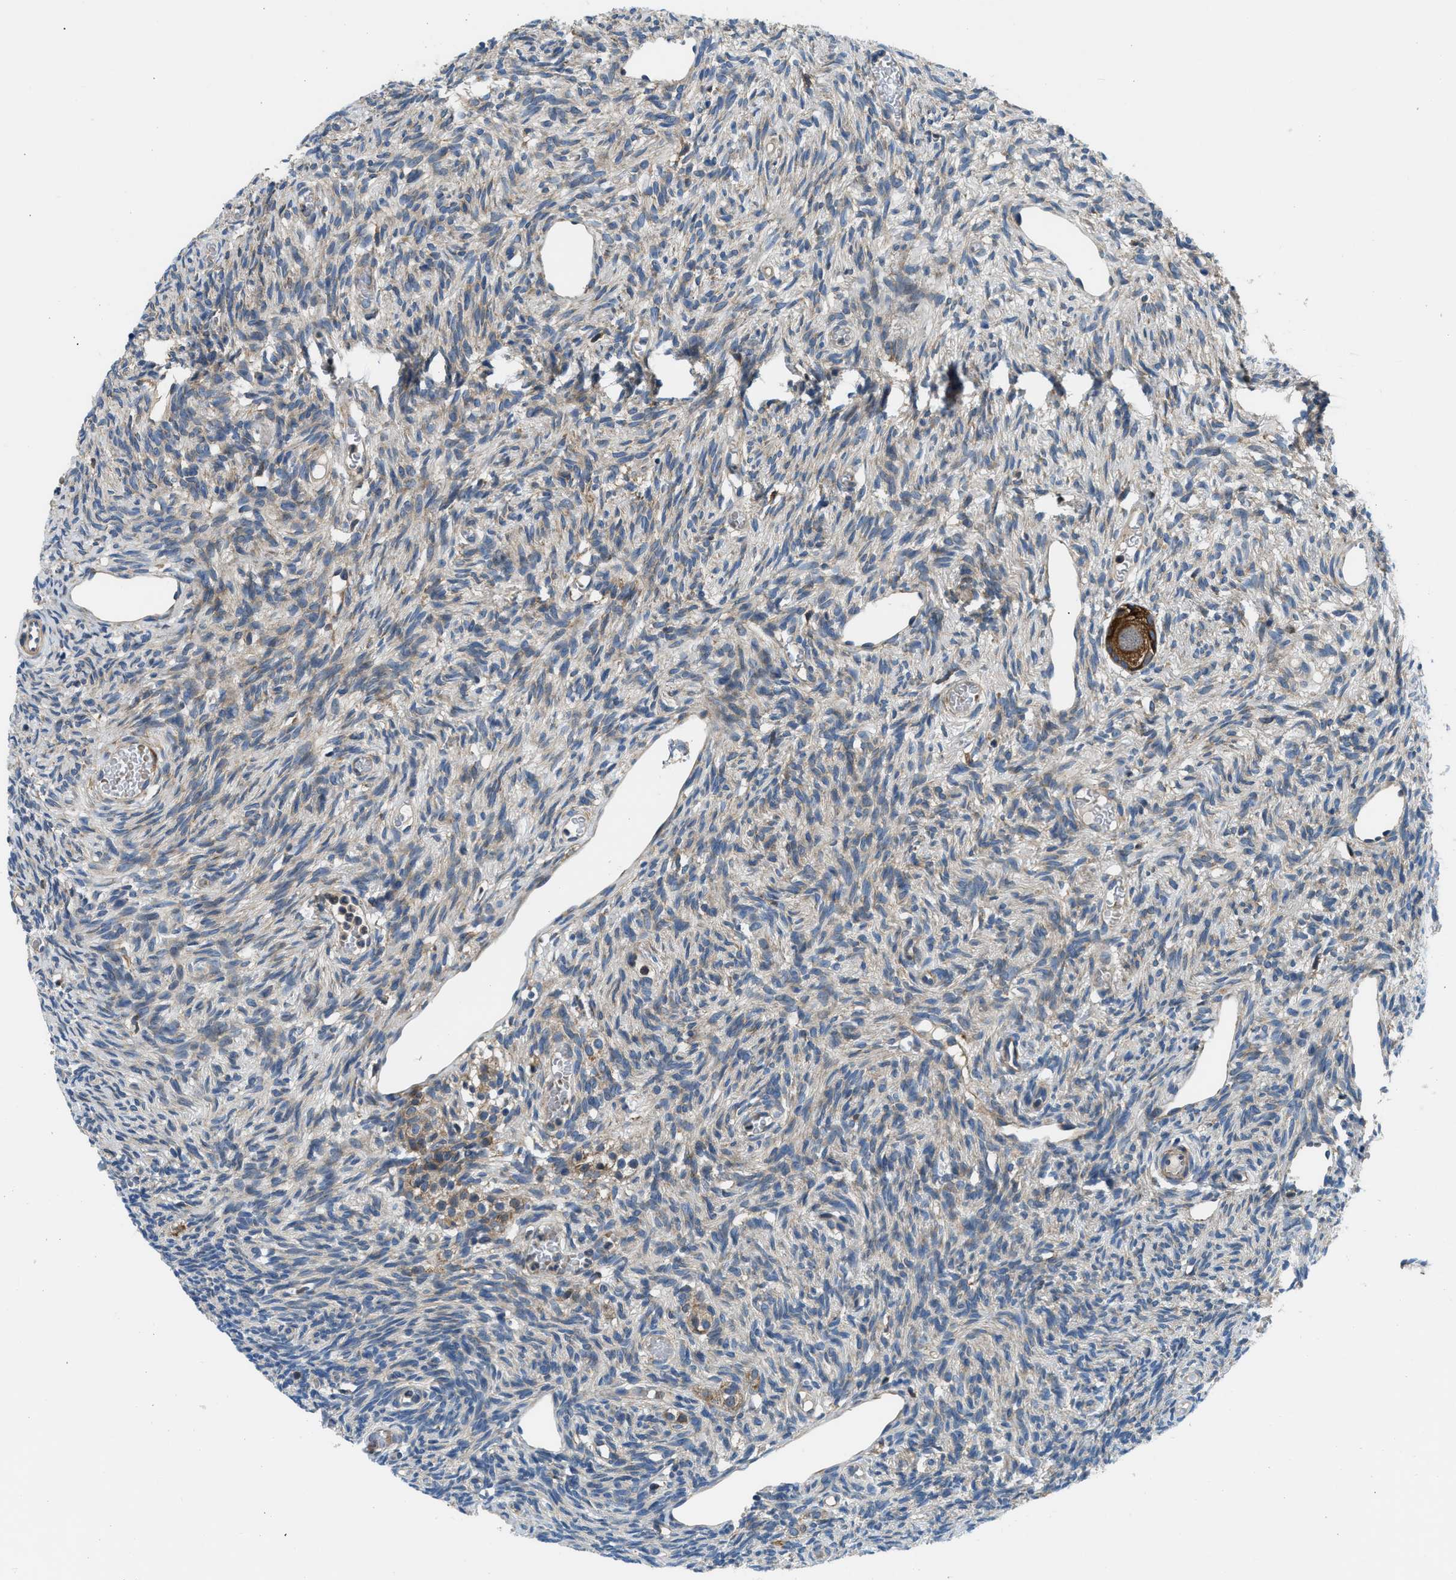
{"staining": {"intensity": "moderate", "quantity": ">75%", "location": "cytoplasmic/membranous"}, "tissue": "ovary", "cell_type": "Follicle cells", "image_type": "normal", "snomed": [{"axis": "morphology", "description": "Normal tissue, NOS"}, {"axis": "topography", "description": "Ovary"}], "caption": "IHC image of benign ovary: human ovary stained using immunohistochemistry (IHC) shows medium levels of moderate protein expression localized specifically in the cytoplasmic/membranous of follicle cells, appearing as a cytoplasmic/membranous brown color.", "gene": "LPIN2", "patient": {"sex": "female", "age": 33}}